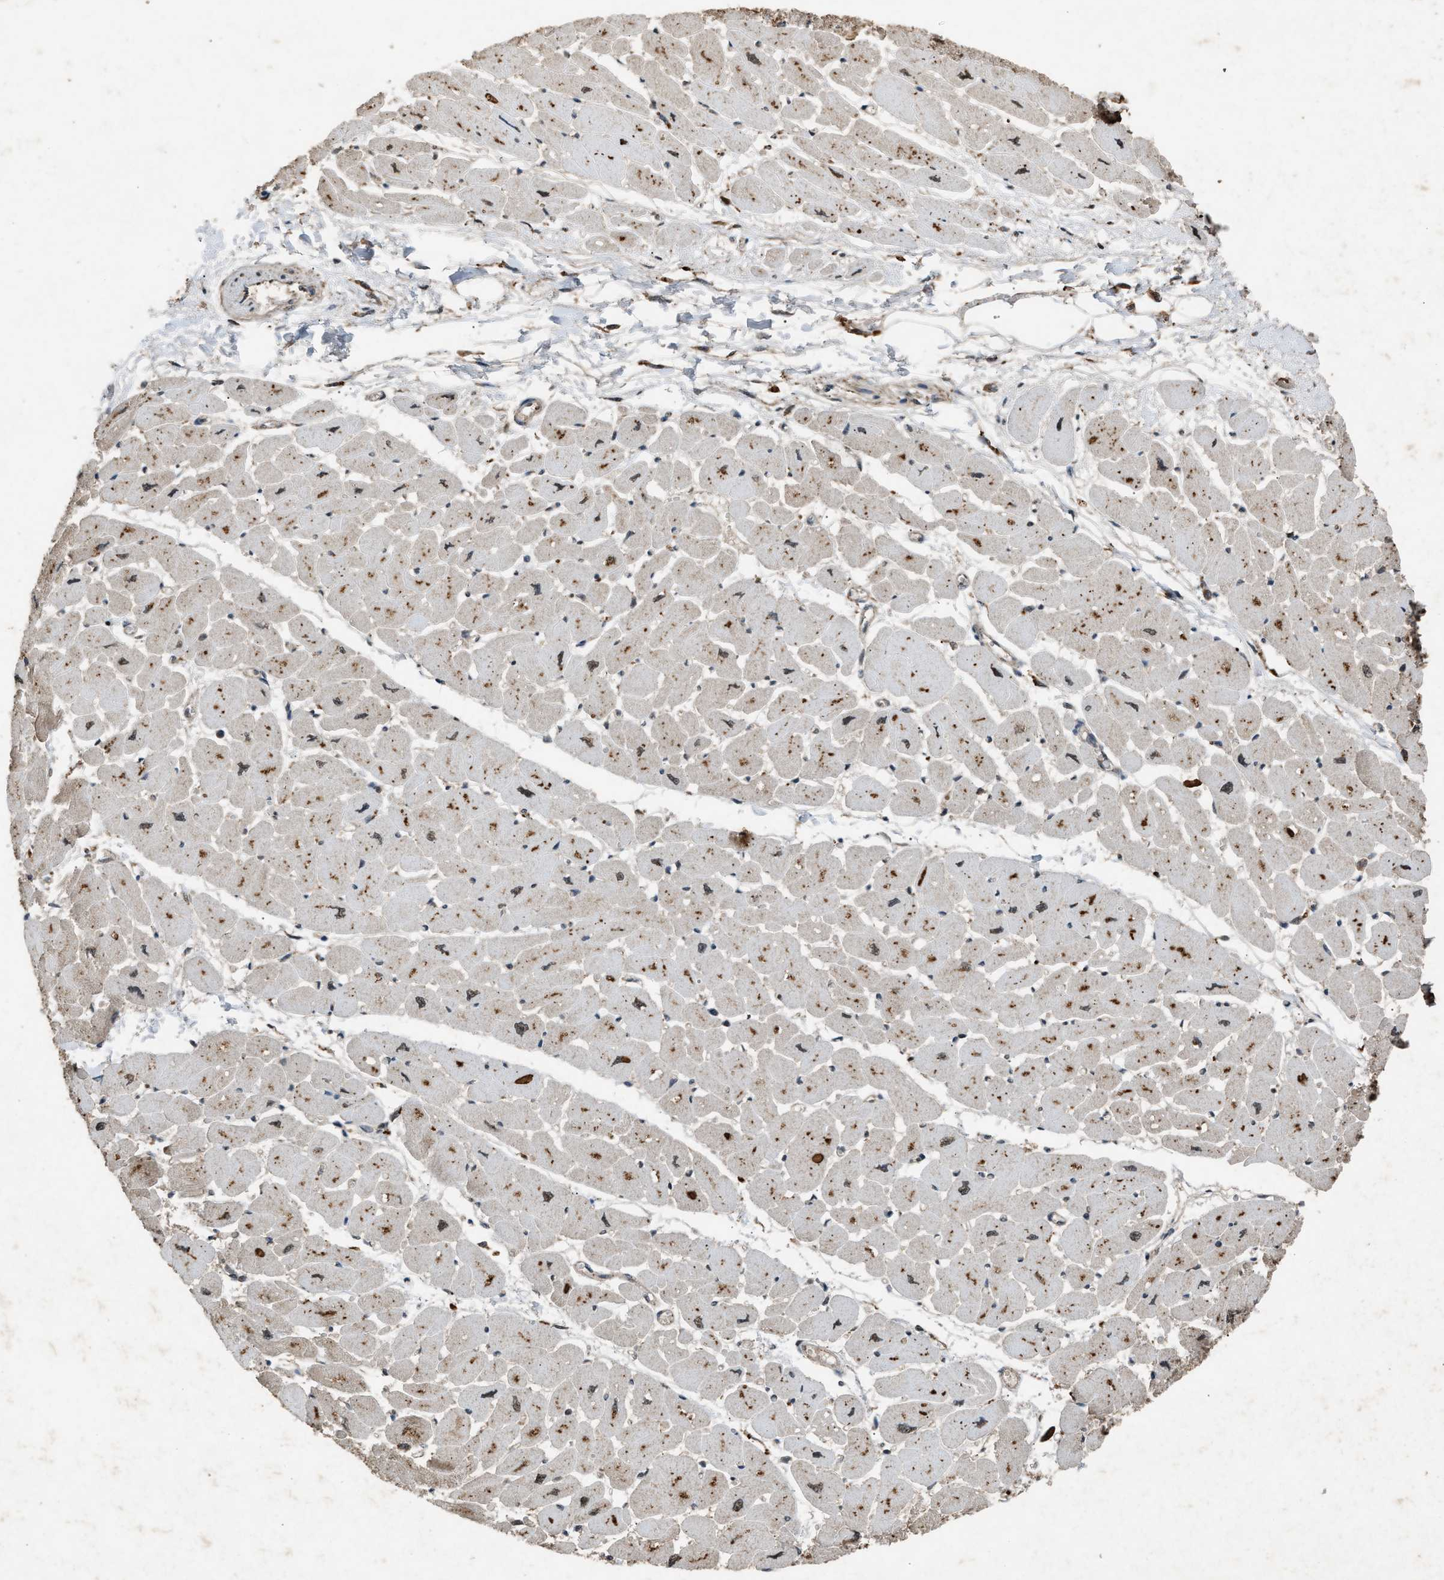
{"staining": {"intensity": "moderate", "quantity": ">75%", "location": "cytoplasmic/membranous,nuclear"}, "tissue": "heart muscle", "cell_type": "Cardiomyocytes", "image_type": "normal", "snomed": [{"axis": "morphology", "description": "Normal tissue, NOS"}, {"axis": "topography", "description": "Heart"}], "caption": "About >75% of cardiomyocytes in unremarkable heart muscle show moderate cytoplasmic/membranous,nuclear protein staining as visualized by brown immunohistochemical staining.", "gene": "PSMD1", "patient": {"sex": "female", "age": 54}}